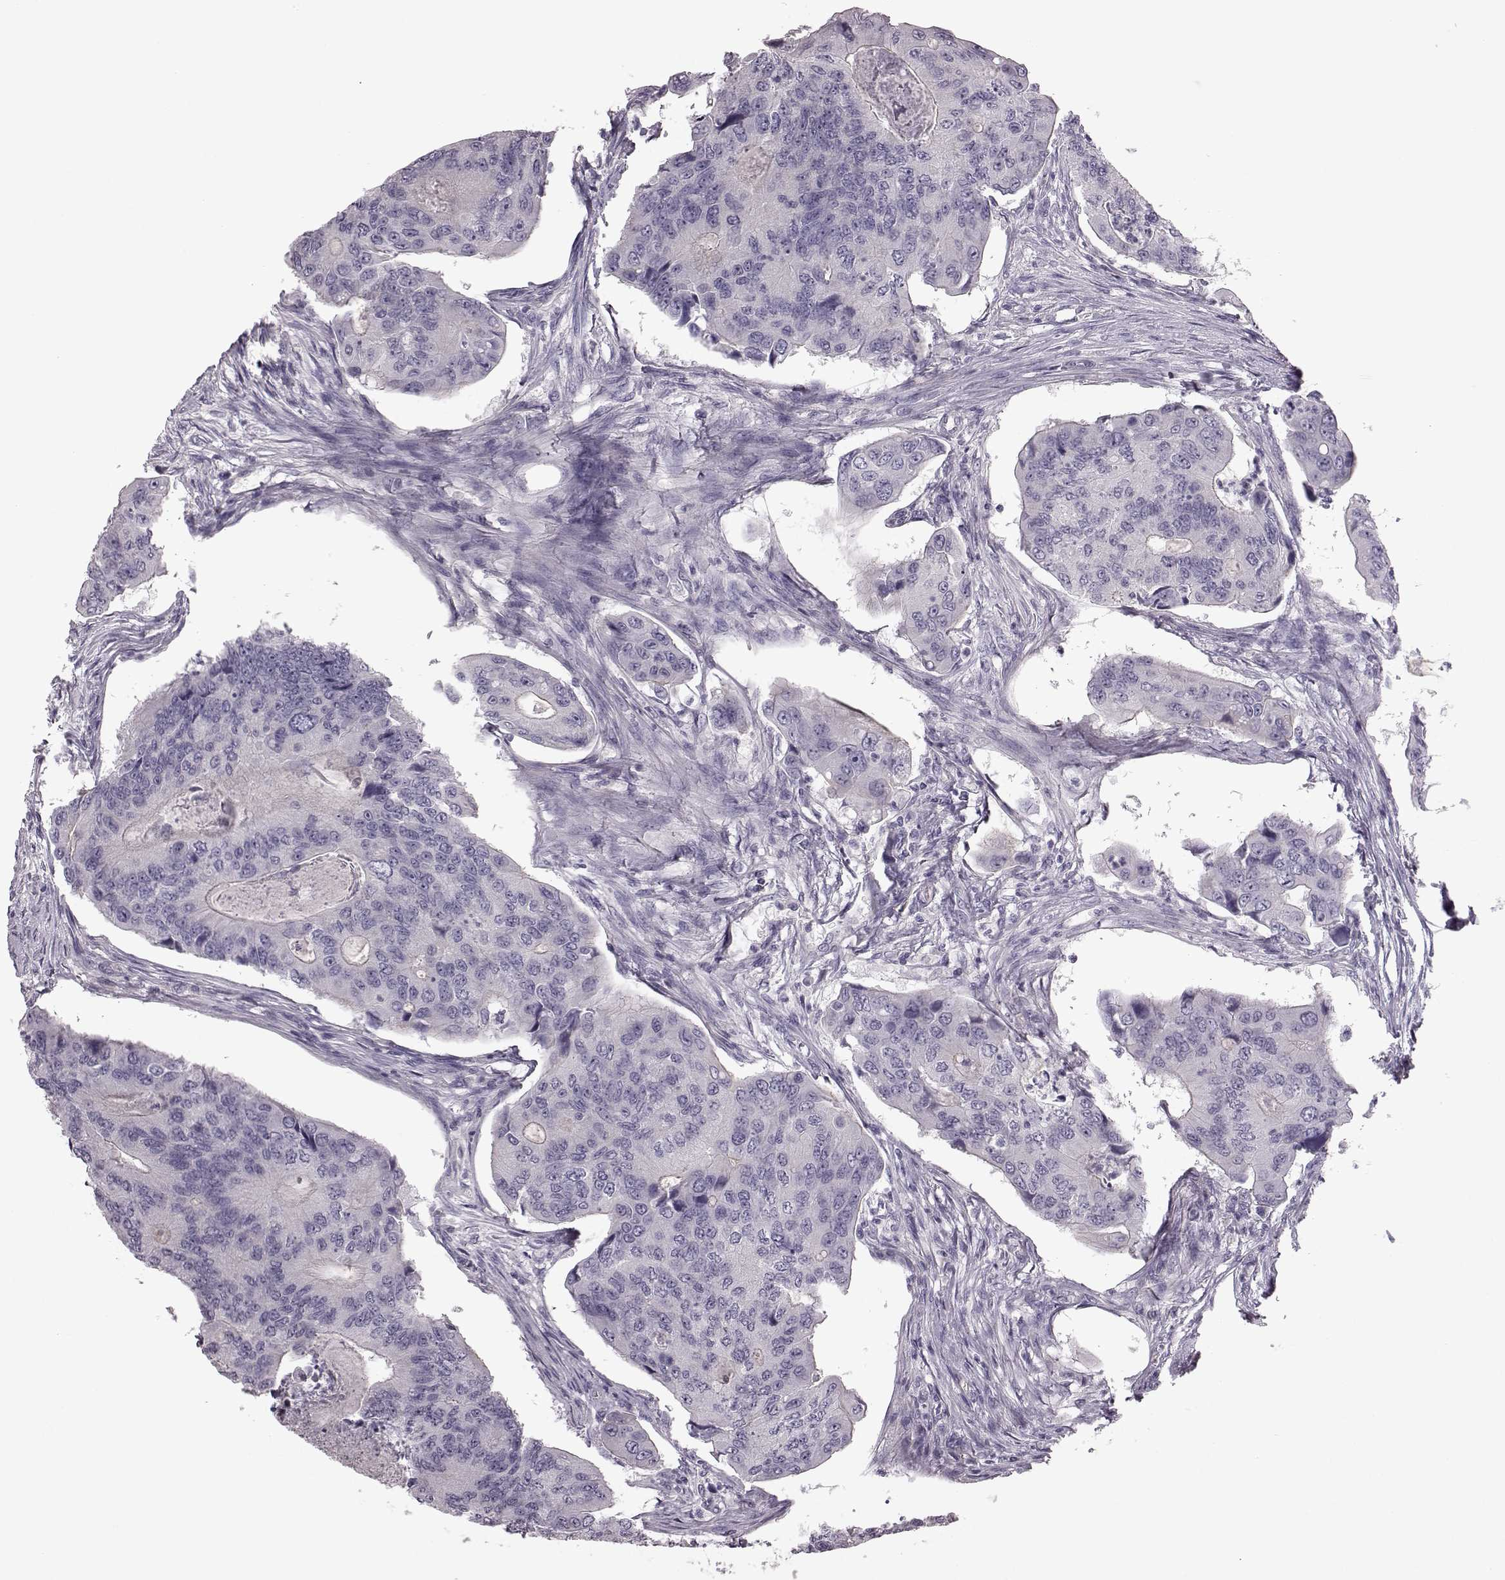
{"staining": {"intensity": "negative", "quantity": "none", "location": "none"}, "tissue": "colorectal cancer", "cell_type": "Tumor cells", "image_type": "cancer", "snomed": [{"axis": "morphology", "description": "Adenocarcinoma, NOS"}, {"axis": "topography", "description": "Colon"}], "caption": "This is an immunohistochemistry (IHC) image of human colorectal adenocarcinoma. There is no positivity in tumor cells.", "gene": "SNTG1", "patient": {"sex": "female", "age": 67}}